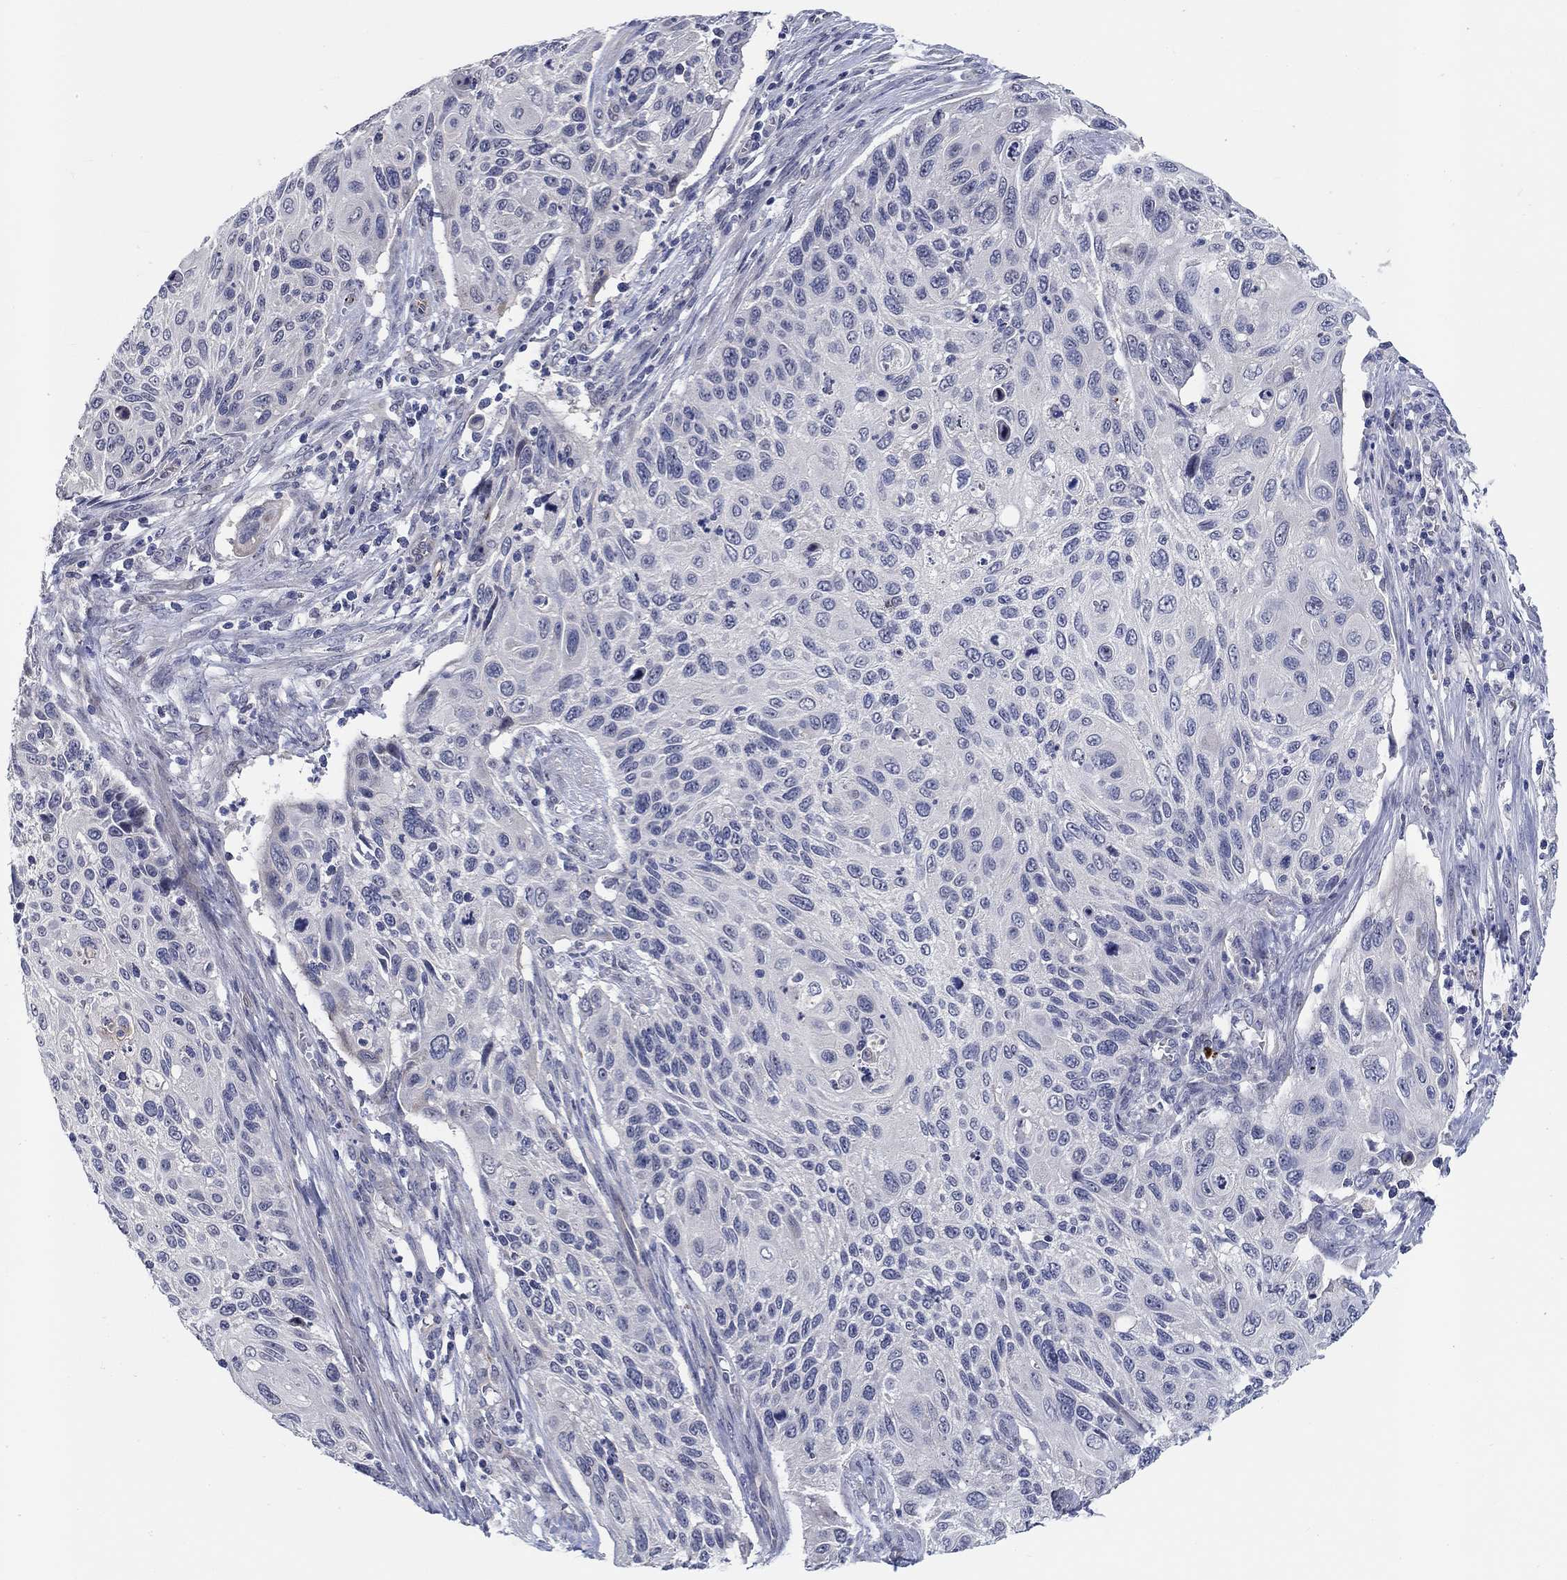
{"staining": {"intensity": "negative", "quantity": "none", "location": "none"}, "tissue": "cervical cancer", "cell_type": "Tumor cells", "image_type": "cancer", "snomed": [{"axis": "morphology", "description": "Squamous cell carcinoma, NOS"}, {"axis": "topography", "description": "Cervix"}], "caption": "Immunohistochemistry (IHC) photomicrograph of cervical squamous cell carcinoma stained for a protein (brown), which displays no positivity in tumor cells. The staining is performed using DAB (3,3'-diaminobenzidine) brown chromogen with nuclei counter-stained in using hematoxylin.", "gene": "SMIM18", "patient": {"sex": "female", "age": 70}}